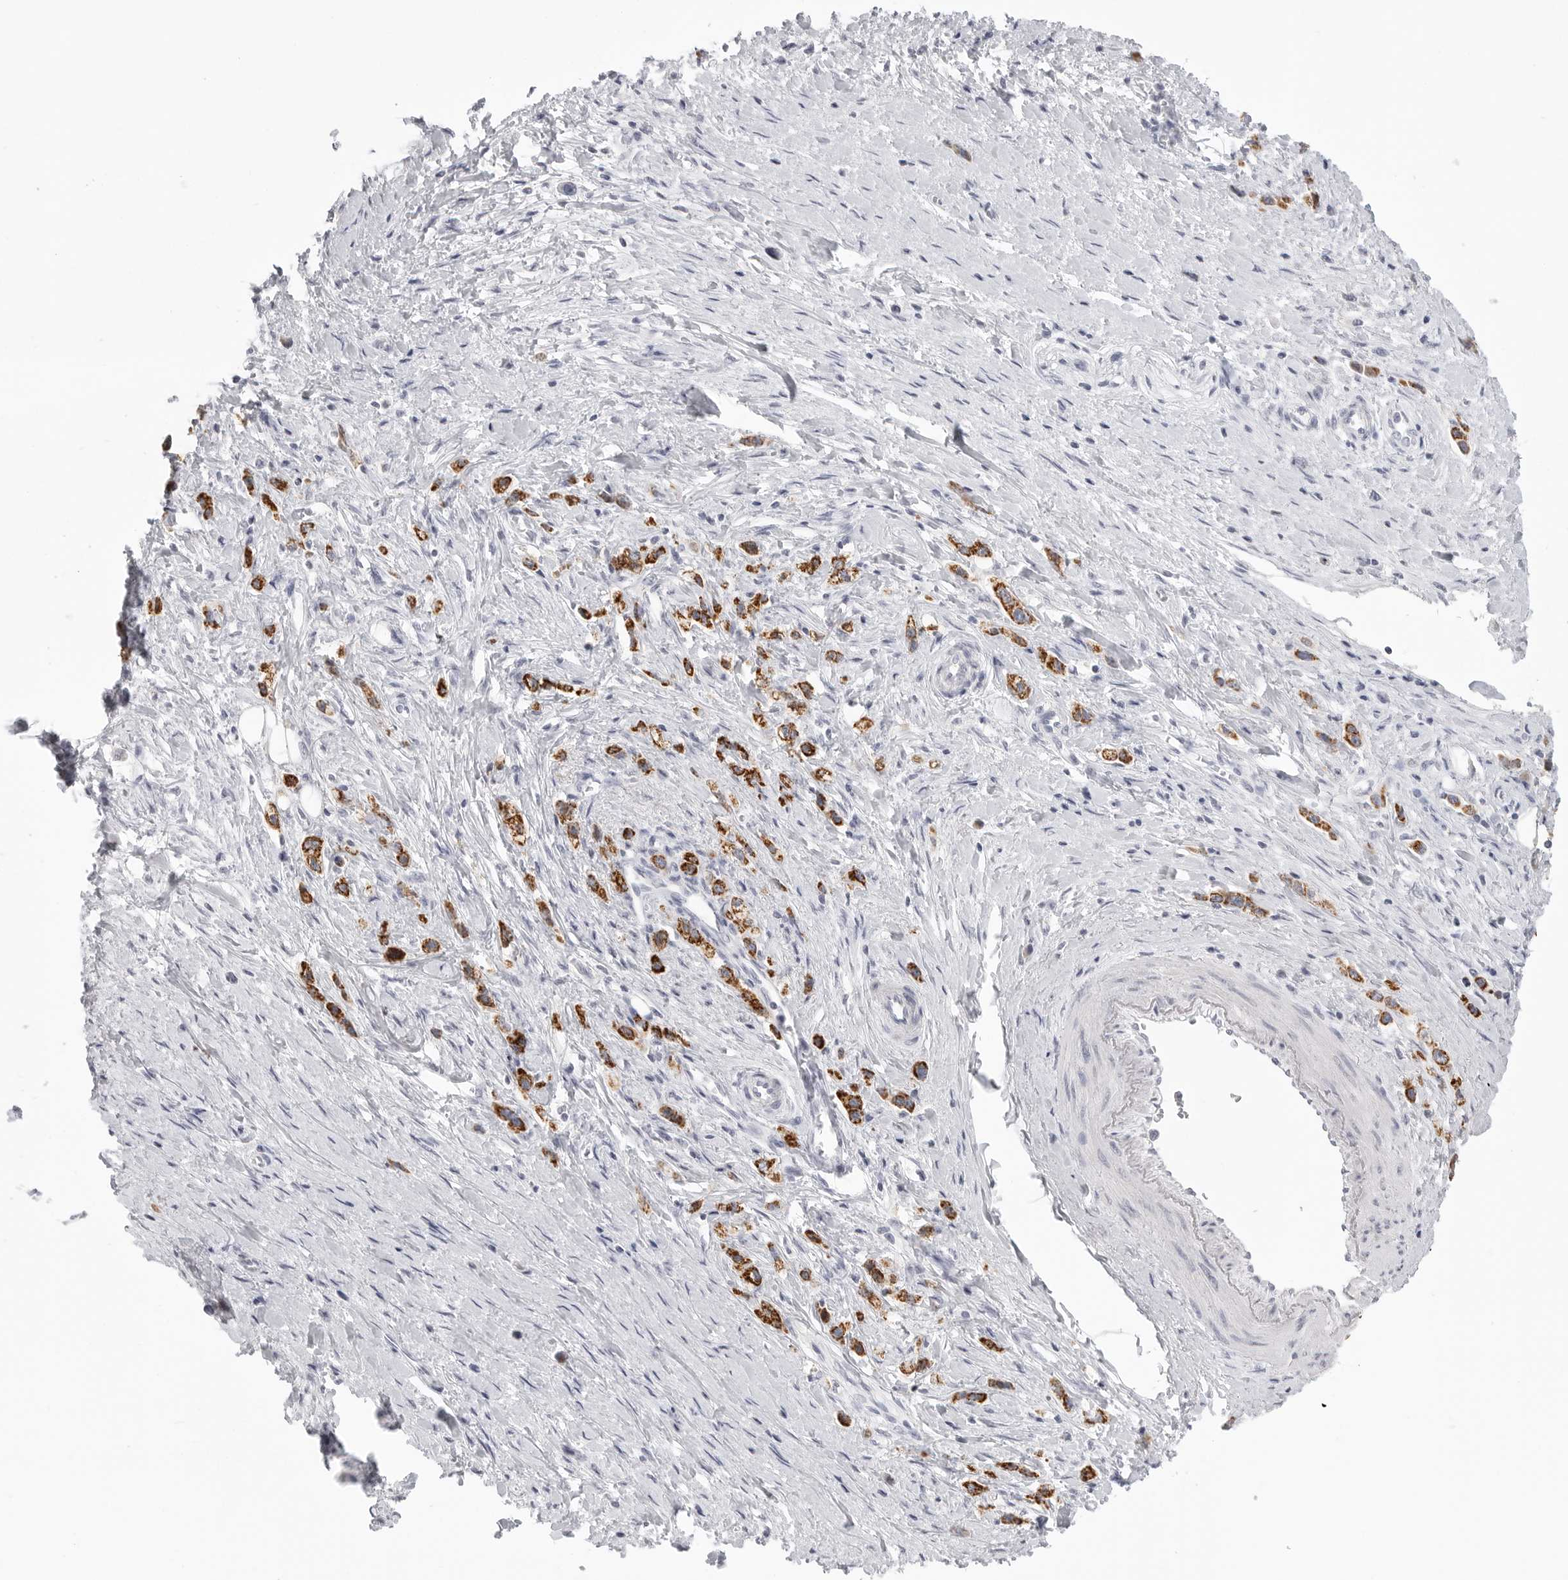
{"staining": {"intensity": "strong", "quantity": ">75%", "location": "cytoplasmic/membranous"}, "tissue": "stomach cancer", "cell_type": "Tumor cells", "image_type": "cancer", "snomed": [{"axis": "morphology", "description": "Adenocarcinoma, NOS"}, {"axis": "topography", "description": "Stomach"}], "caption": "An image showing strong cytoplasmic/membranous expression in about >75% of tumor cells in stomach cancer, as visualized by brown immunohistochemical staining.", "gene": "HMGCS2", "patient": {"sex": "female", "age": 65}}